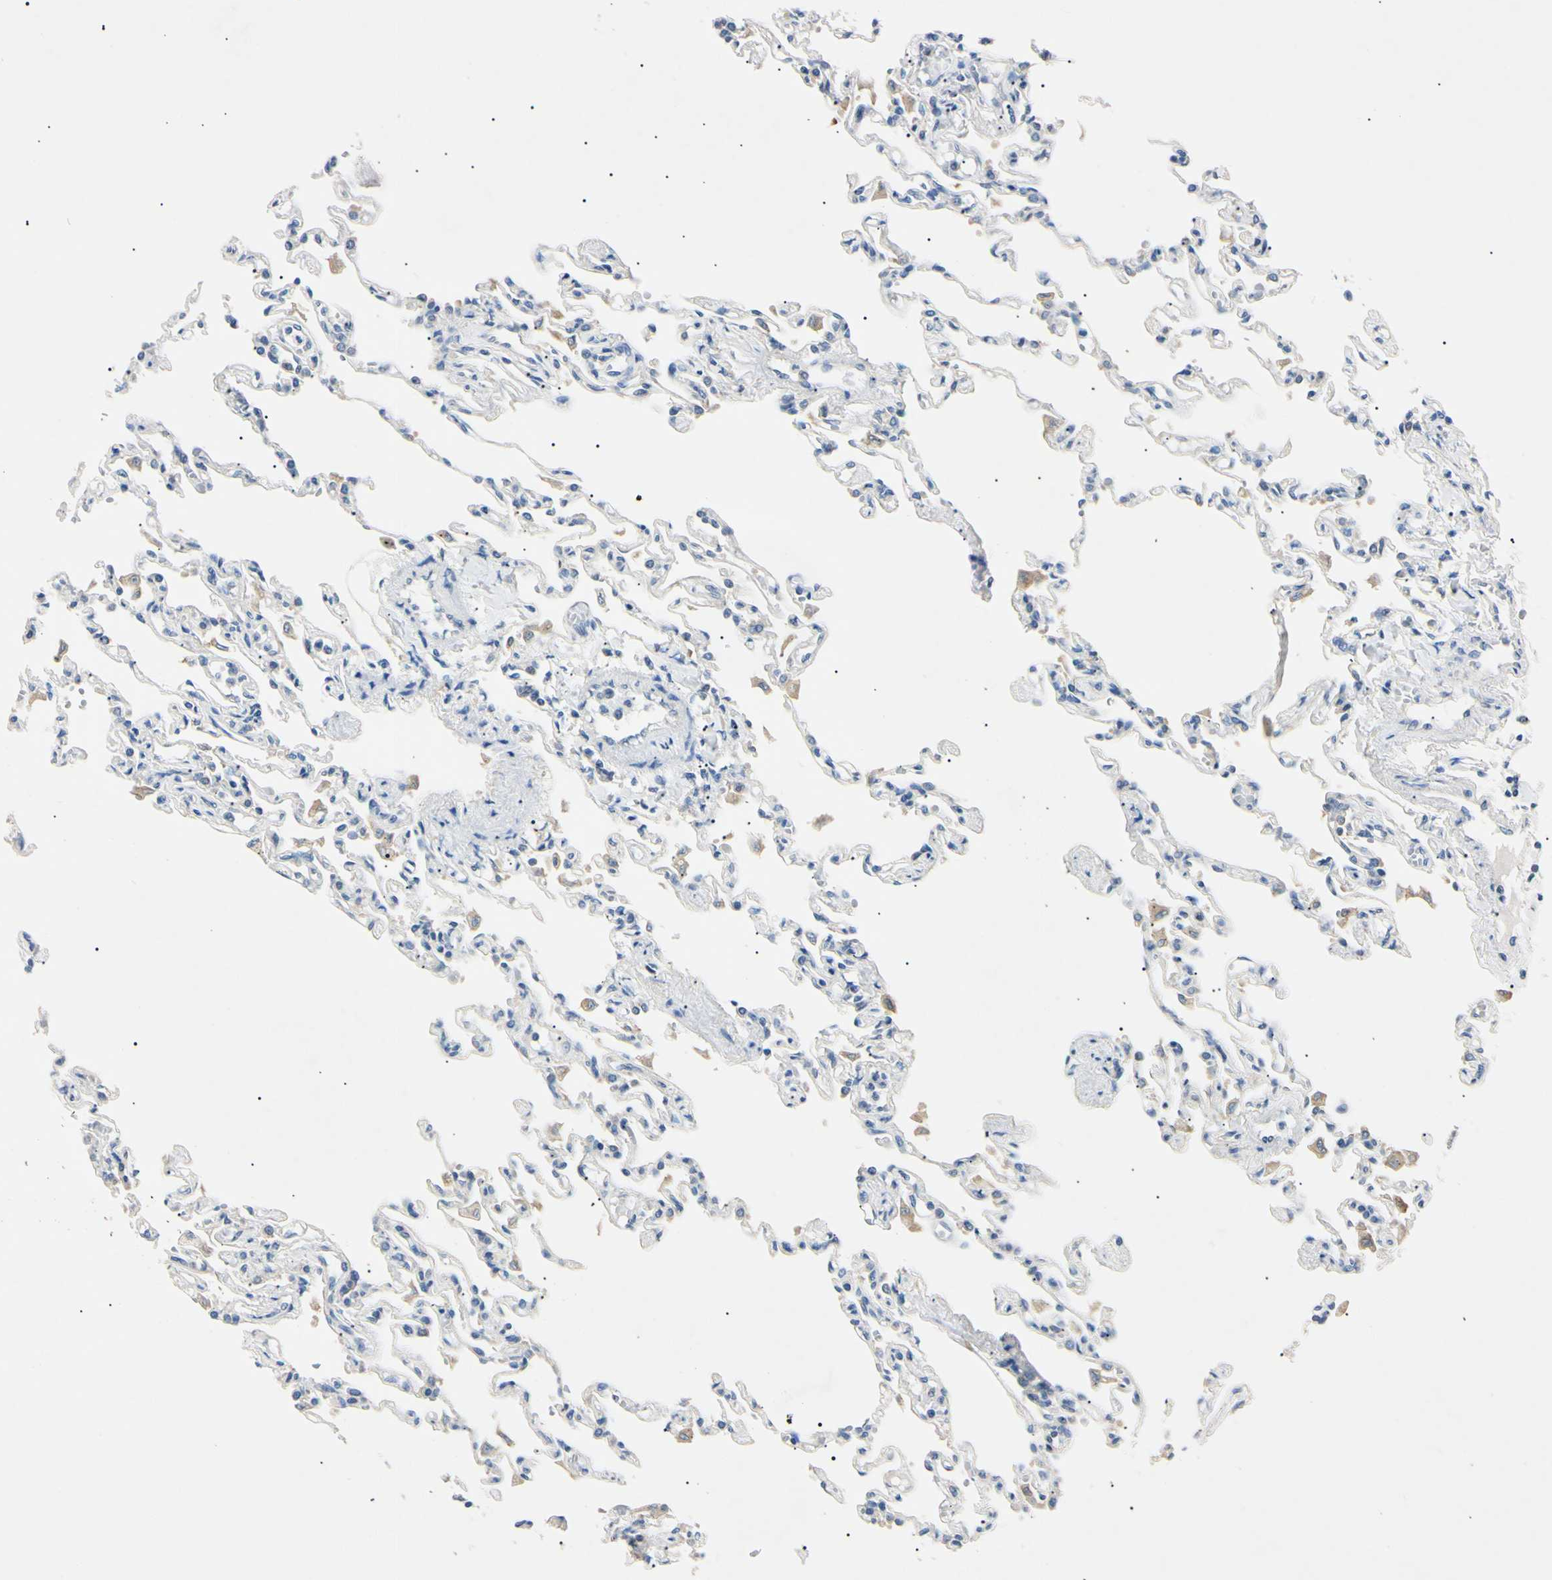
{"staining": {"intensity": "weak", "quantity": "25%-75%", "location": "cytoplasmic/membranous"}, "tissue": "lung", "cell_type": "Alveolar cells", "image_type": "normal", "snomed": [{"axis": "morphology", "description": "Normal tissue, NOS"}, {"axis": "topography", "description": "Lung"}], "caption": "IHC photomicrograph of benign human lung stained for a protein (brown), which exhibits low levels of weak cytoplasmic/membranous expression in about 25%-75% of alveolar cells.", "gene": "DNAJB12", "patient": {"sex": "male", "age": 21}}